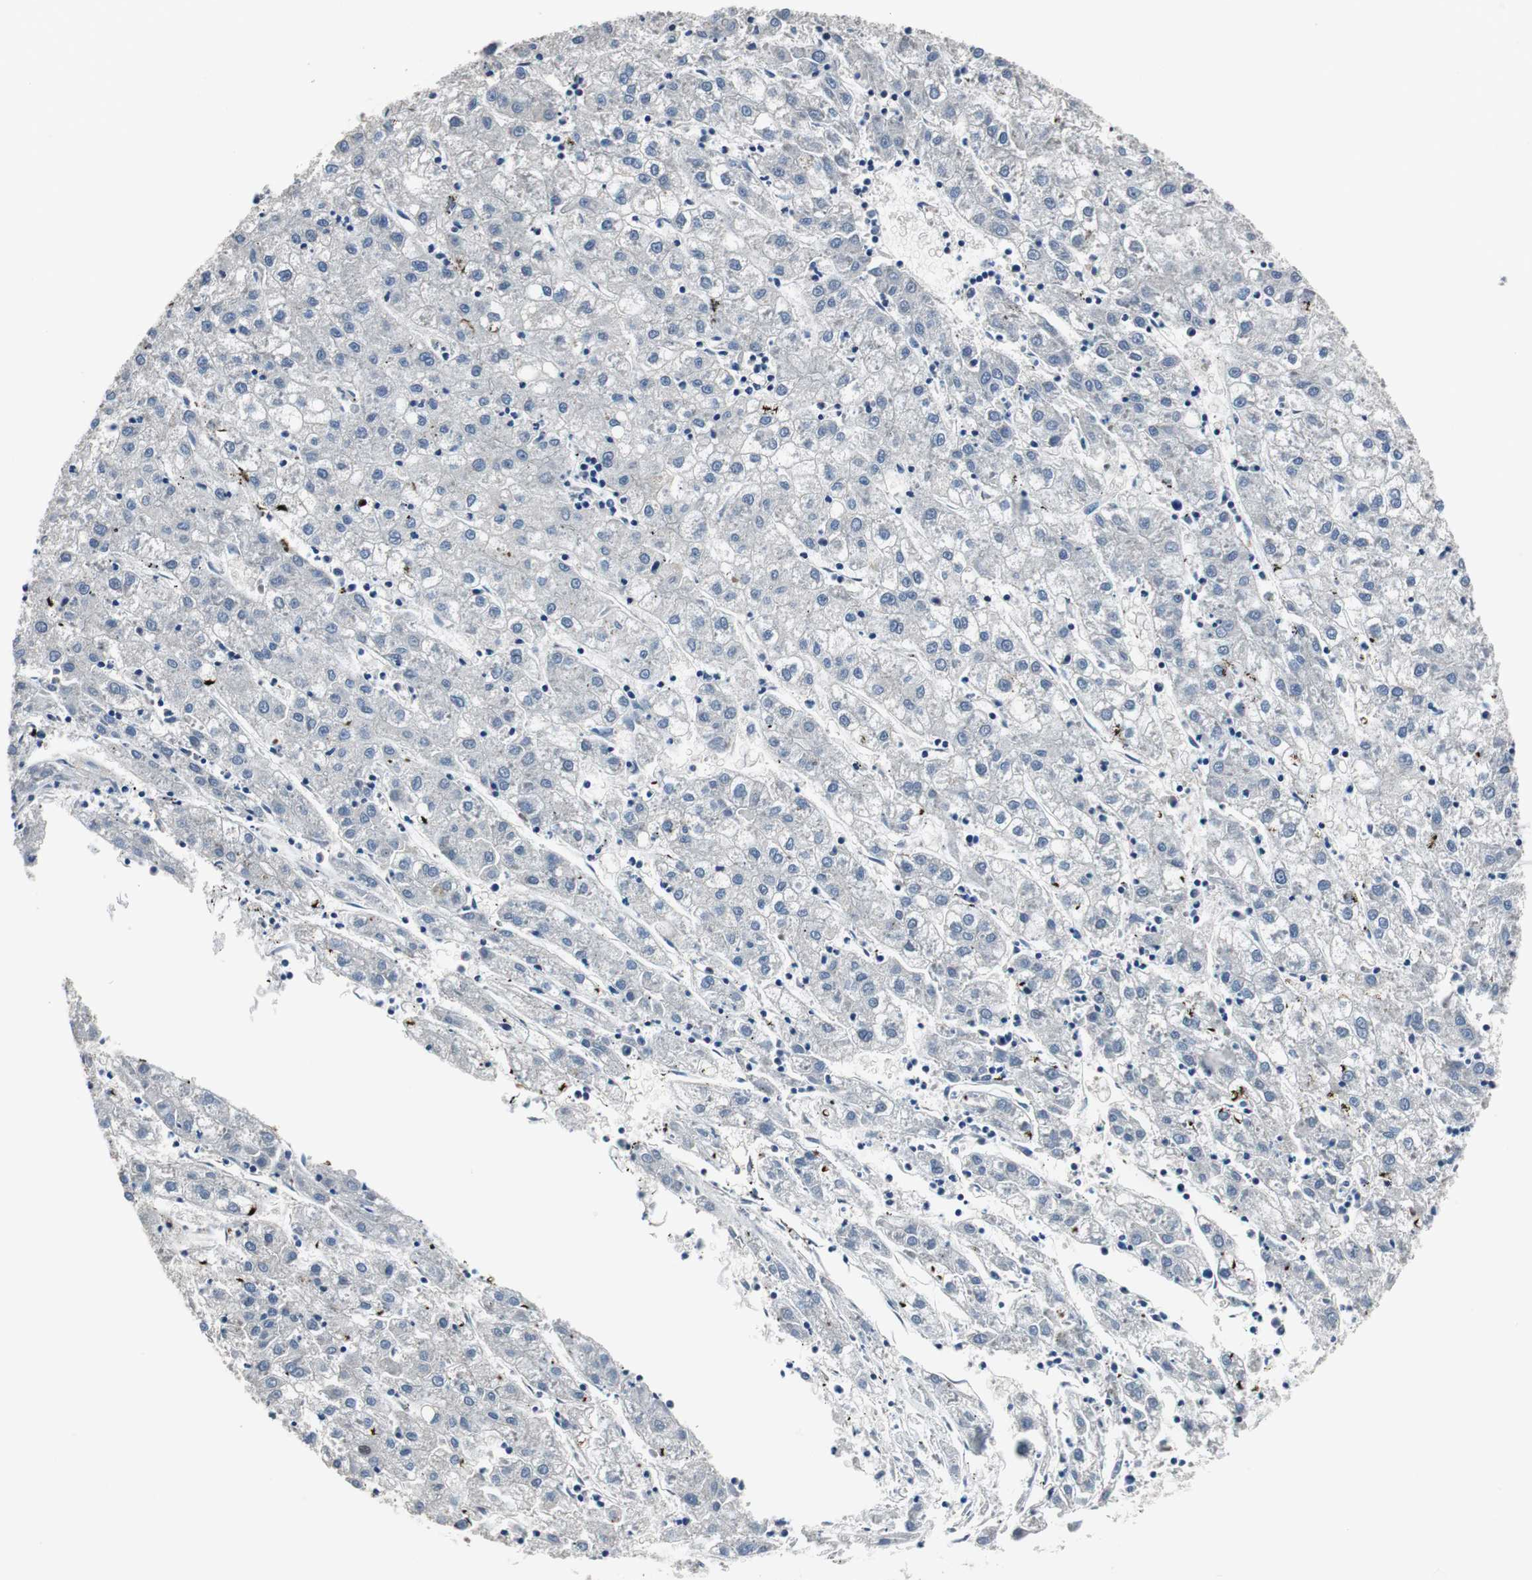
{"staining": {"intensity": "negative", "quantity": "none", "location": "none"}, "tissue": "liver cancer", "cell_type": "Tumor cells", "image_type": "cancer", "snomed": [{"axis": "morphology", "description": "Carcinoma, Hepatocellular, NOS"}, {"axis": "topography", "description": "Liver"}], "caption": "The IHC photomicrograph has no significant expression in tumor cells of hepatocellular carcinoma (liver) tissue. (DAB IHC, high magnification).", "gene": "PRKCA", "patient": {"sex": "male", "age": 72}}